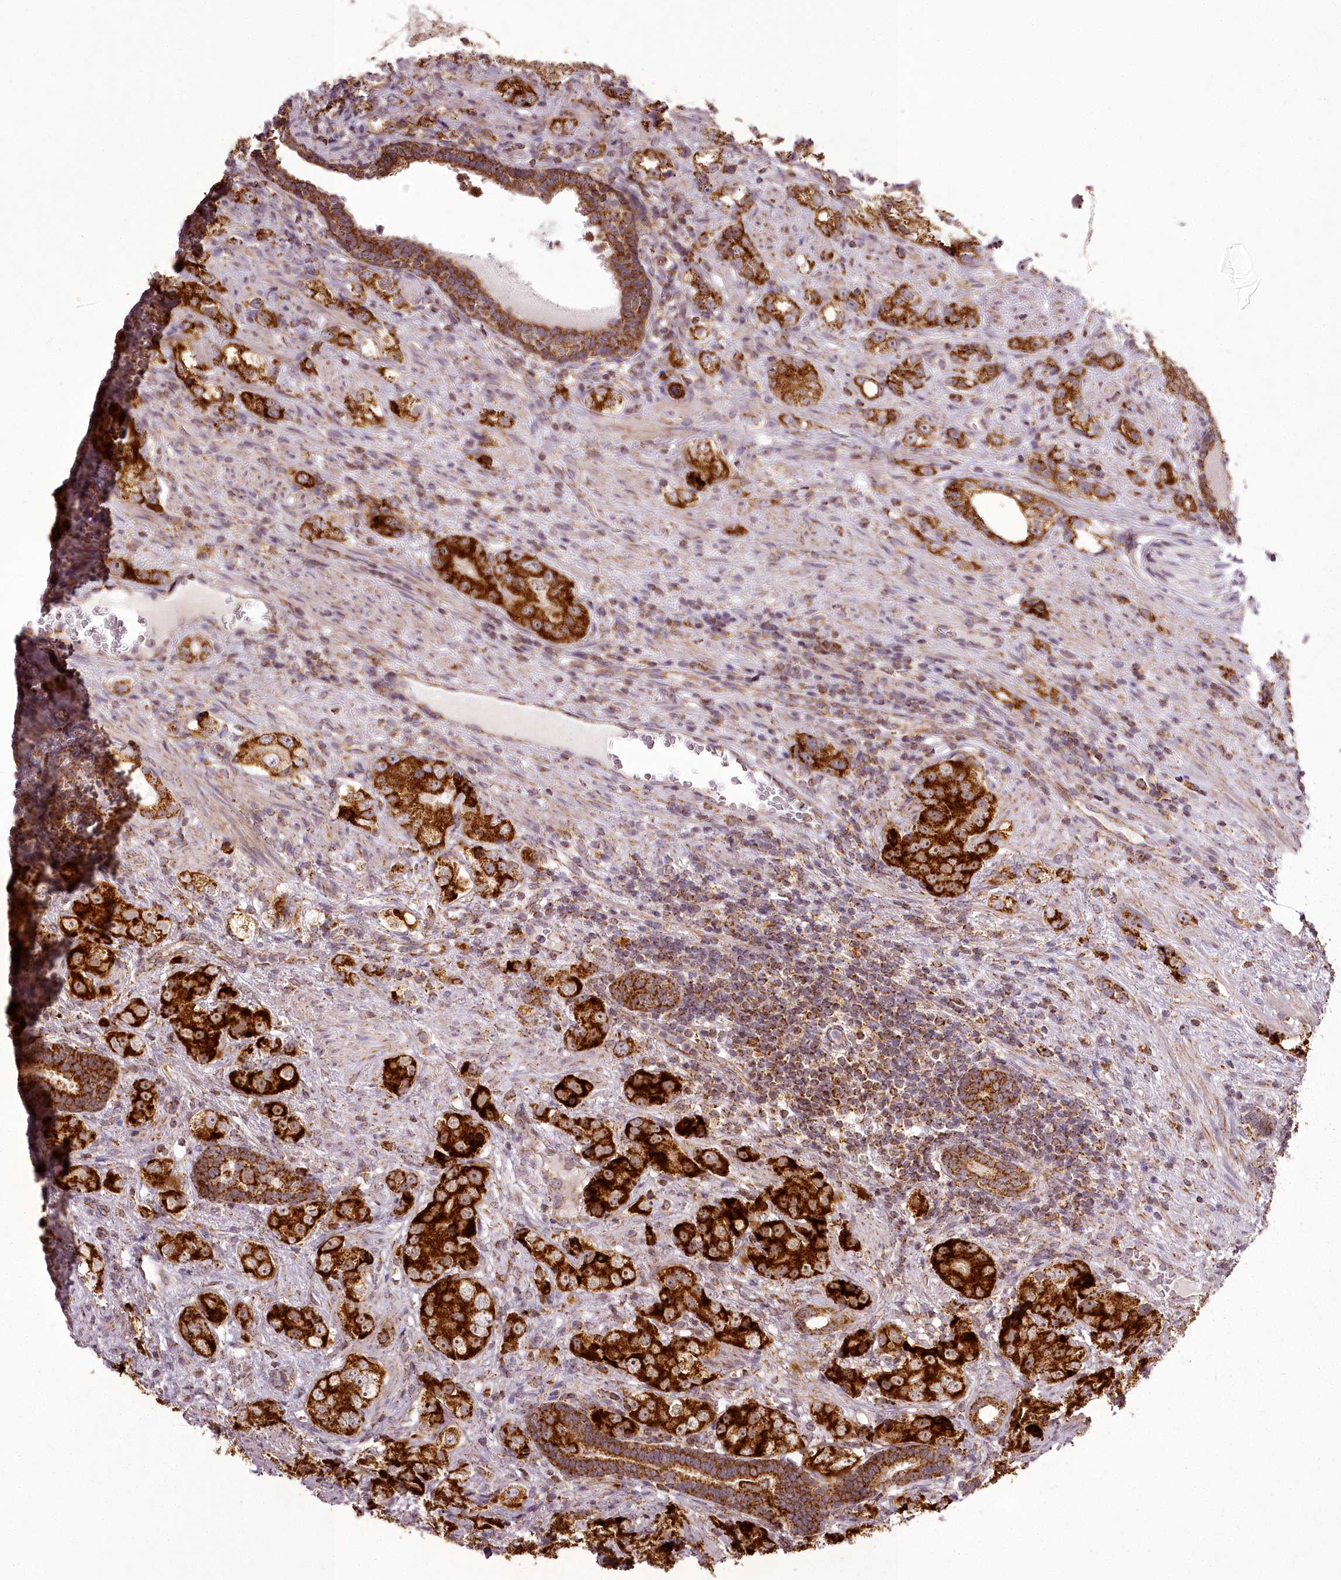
{"staining": {"intensity": "strong", "quantity": ">75%", "location": "cytoplasmic/membranous"}, "tissue": "prostate cancer", "cell_type": "Tumor cells", "image_type": "cancer", "snomed": [{"axis": "morphology", "description": "Adenocarcinoma, High grade"}, {"axis": "topography", "description": "Prostate"}], "caption": "Tumor cells reveal high levels of strong cytoplasmic/membranous expression in about >75% of cells in prostate adenocarcinoma (high-grade).", "gene": "CHCHD2", "patient": {"sex": "male", "age": 63}}